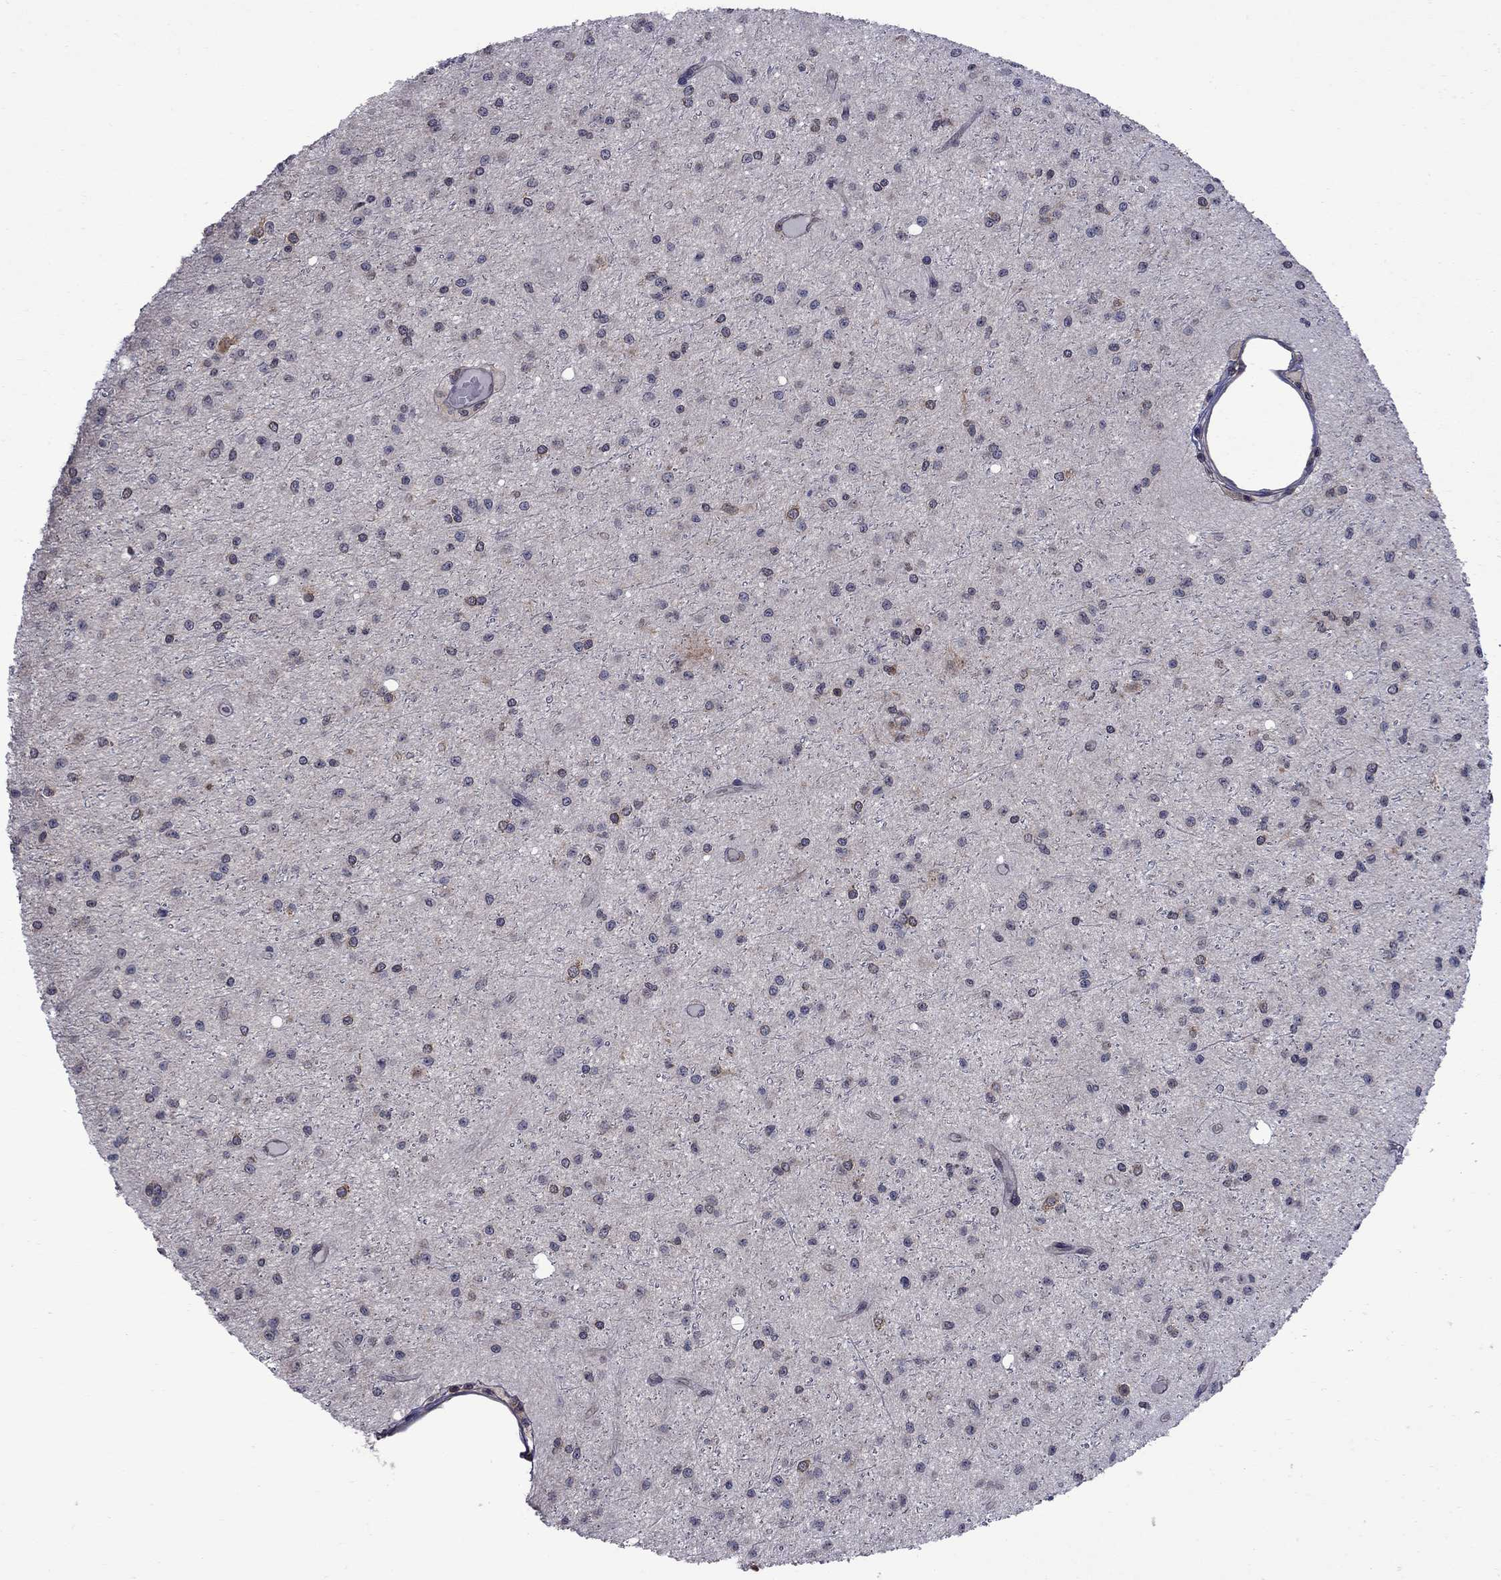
{"staining": {"intensity": "moderate", "quantity": "<25%", "location": "cytoplasmic/membranous"}, "tissue": "glioma", "cell_type": "Tumor cells", "image_type": "cancer", "snomed": [{"axis": "morphology", "description": "Glioma, malignant, Low grade"}, {"axis": "topography", "description": "Brain"}], "caption": "DAB (3,3'-diaminobenzidine) immunohistochemical staining of malignant glioma (low-grade) exhibits moderate cytoplasmic/membranous protein staining in about <25% of tumor cells.", "gene": "NAA50", "patient": {"sex": "male", "age": 27}}